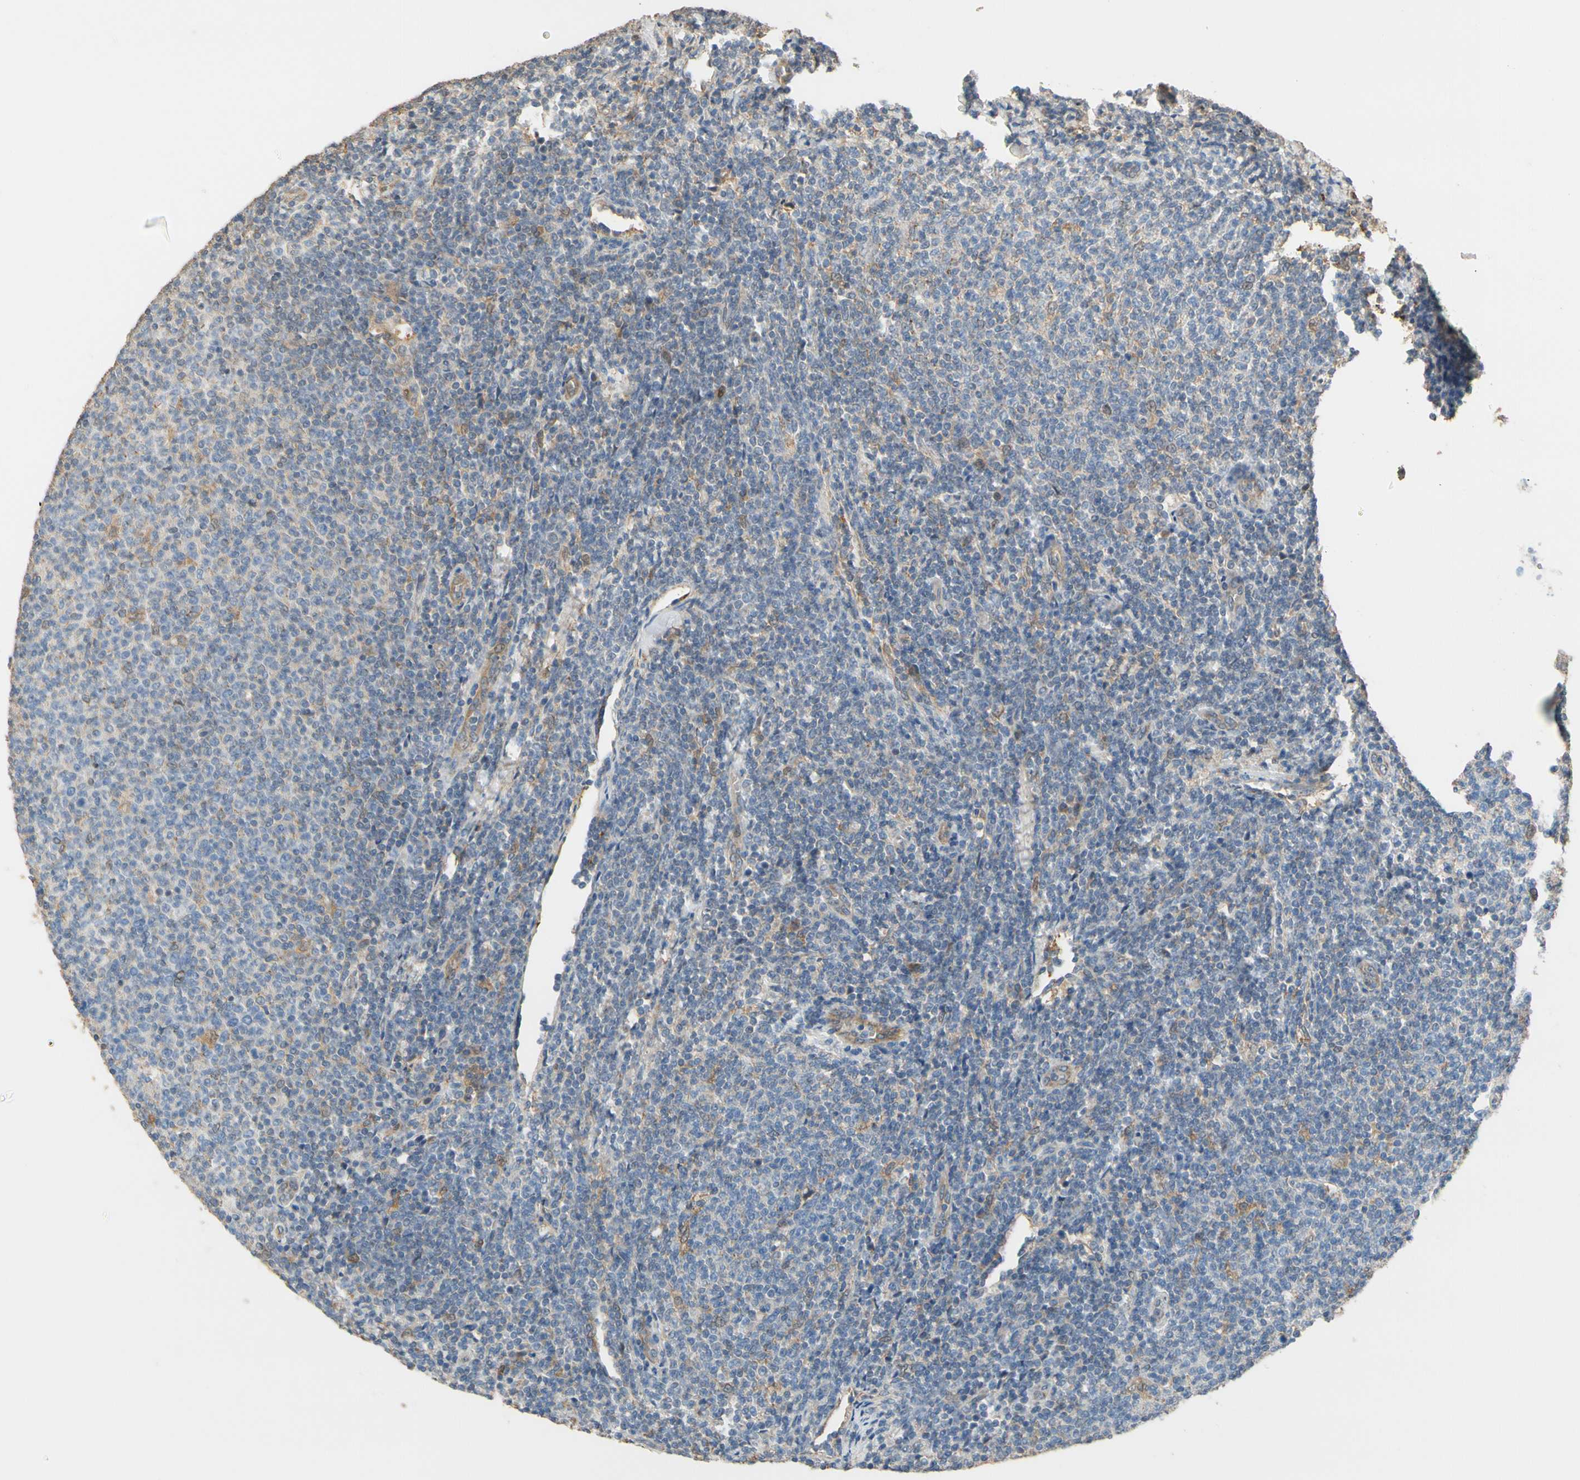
{"staining": {"intensity": "moderate", "quantity": "<25%", "location": "cytoplasmic/membranous"}, "tissue": "lymphoma", "cell_type": "Tumor cells", "image_type": "cancer", "snomed": [{"axis": "morphology", "description": "Malignant lymphoma, non-Hodgkin's type, Low grade"}, {"axis": "topography", "description": "Lymph node"}], "caption": "Immunohistochemical staining of human malignant lymphoma, non-Hodgkin's type (low-grade) reveals moderate cytoplasmic/membranous protein staining in approximately <25% of tumor cells. (DAB = brown stain, brightfield microscopy at high magnification).", "gene": "ALDH1A2", "patient": {"sex": "male", "age": 66}}